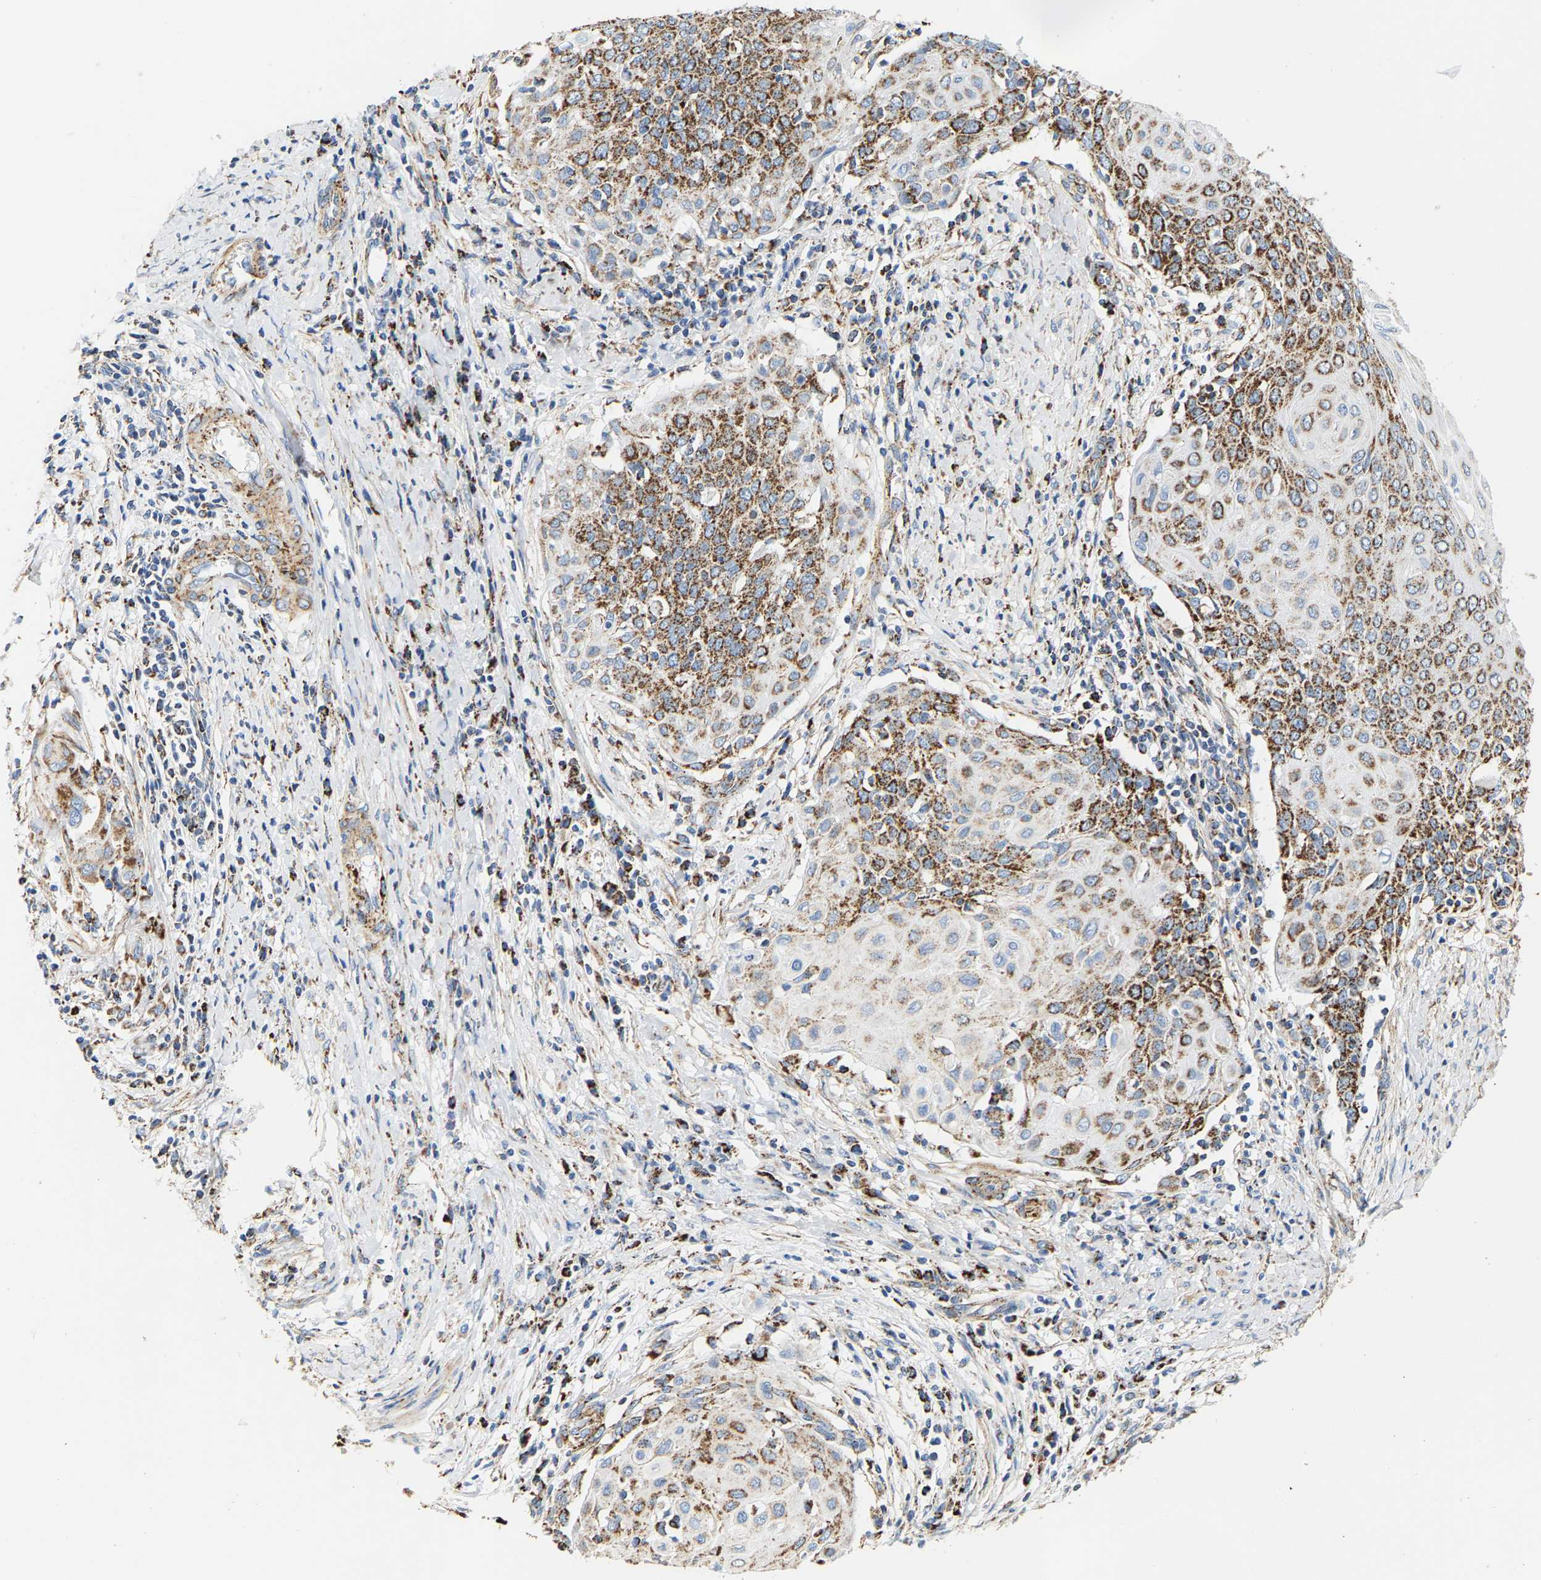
{"staining": {"intensity": "strong", "quantity": ">75%", "location": "cytoplasmic/membranous"}, "tissue": "cervical cancer", "cell_type": "Tumor cells", "image_type": "cancer", "snomed": [{"axis": "morphology", "description": "Squamous cell carcinoma, NOS"}, {"axis": "topography", "description": "Cervix"}], "caption": "The image displays staining of squamous cell carcinoma (cervical), revealing strong cytoplasmic/membranous protein positivity (brown color) within tumor cells.", "gene": "SHMT2", "patient": {"sex": "female", "age": 39}}